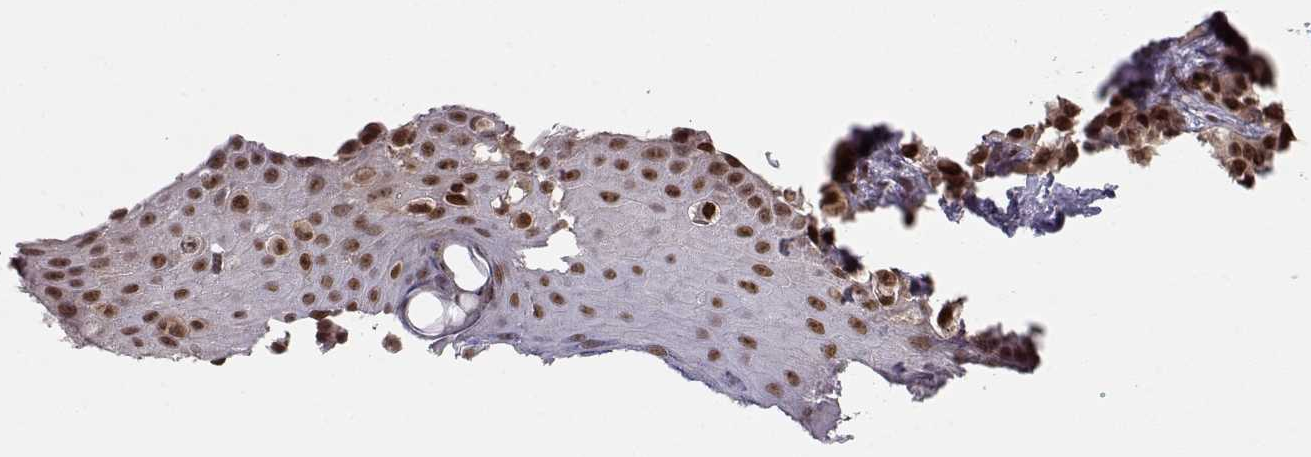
{"staining": {"intensity": "moderate", "quantity": ">75%", "location": "nuclear"}, "tissue": "melanoma", "cell_type": "Tumor cells", "image_type": "cancer", "snomed": [{"axis": "morphology", "description": "Malignant melanoma, NOS"}, {"axis": "topography", "description": "Skin"}], "caption": "Moderate nuclear staining for a protein is identified in approximately >75% of tumor cells of malignant melanoma using immunohistochemistry.", "gene": "CSNK2A1", "patient": {"sex": "female", "age": 76}}